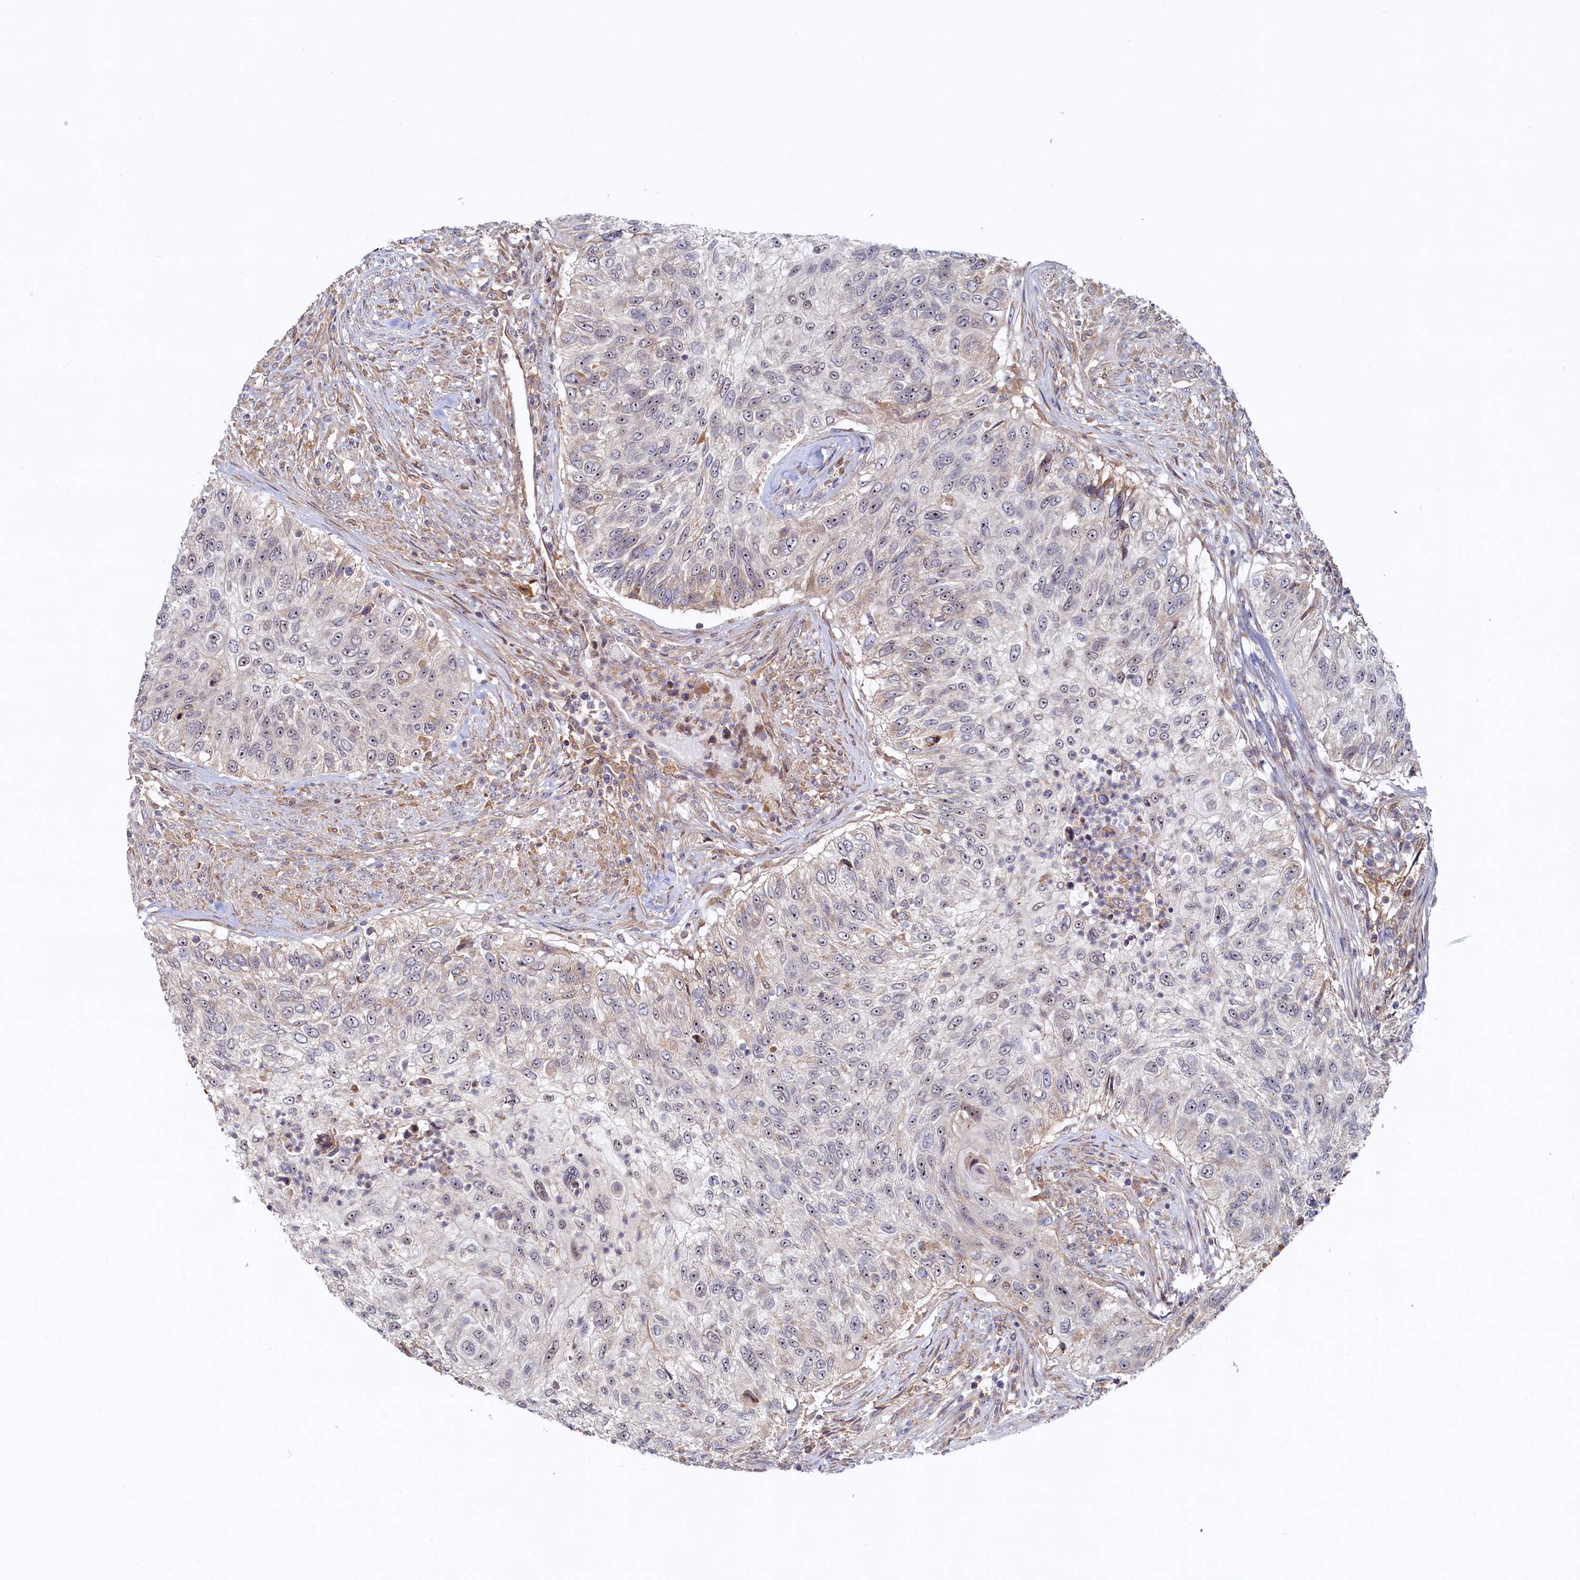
{"staining": {"intensity": "weak", "quantity": "25%-75%", "location": "nuclear"}, "tissue": "urothelial cancer", "cell_type": "Tumor cells", "image_type": "cancer", "snomed": [{"axis": "morphology", "description": "Urothelial carcinoma, High grade"}, {"axis": "topography", "description": "Urinary bladder"}], "caption": "Immunohistochemical staining of human urothelial cancer reveals low levels of weak nuclear expression in about 25%-75% of tumor cells.", "gene": "RGS7BP", "patient": {"sex": "female", "age": 60}}